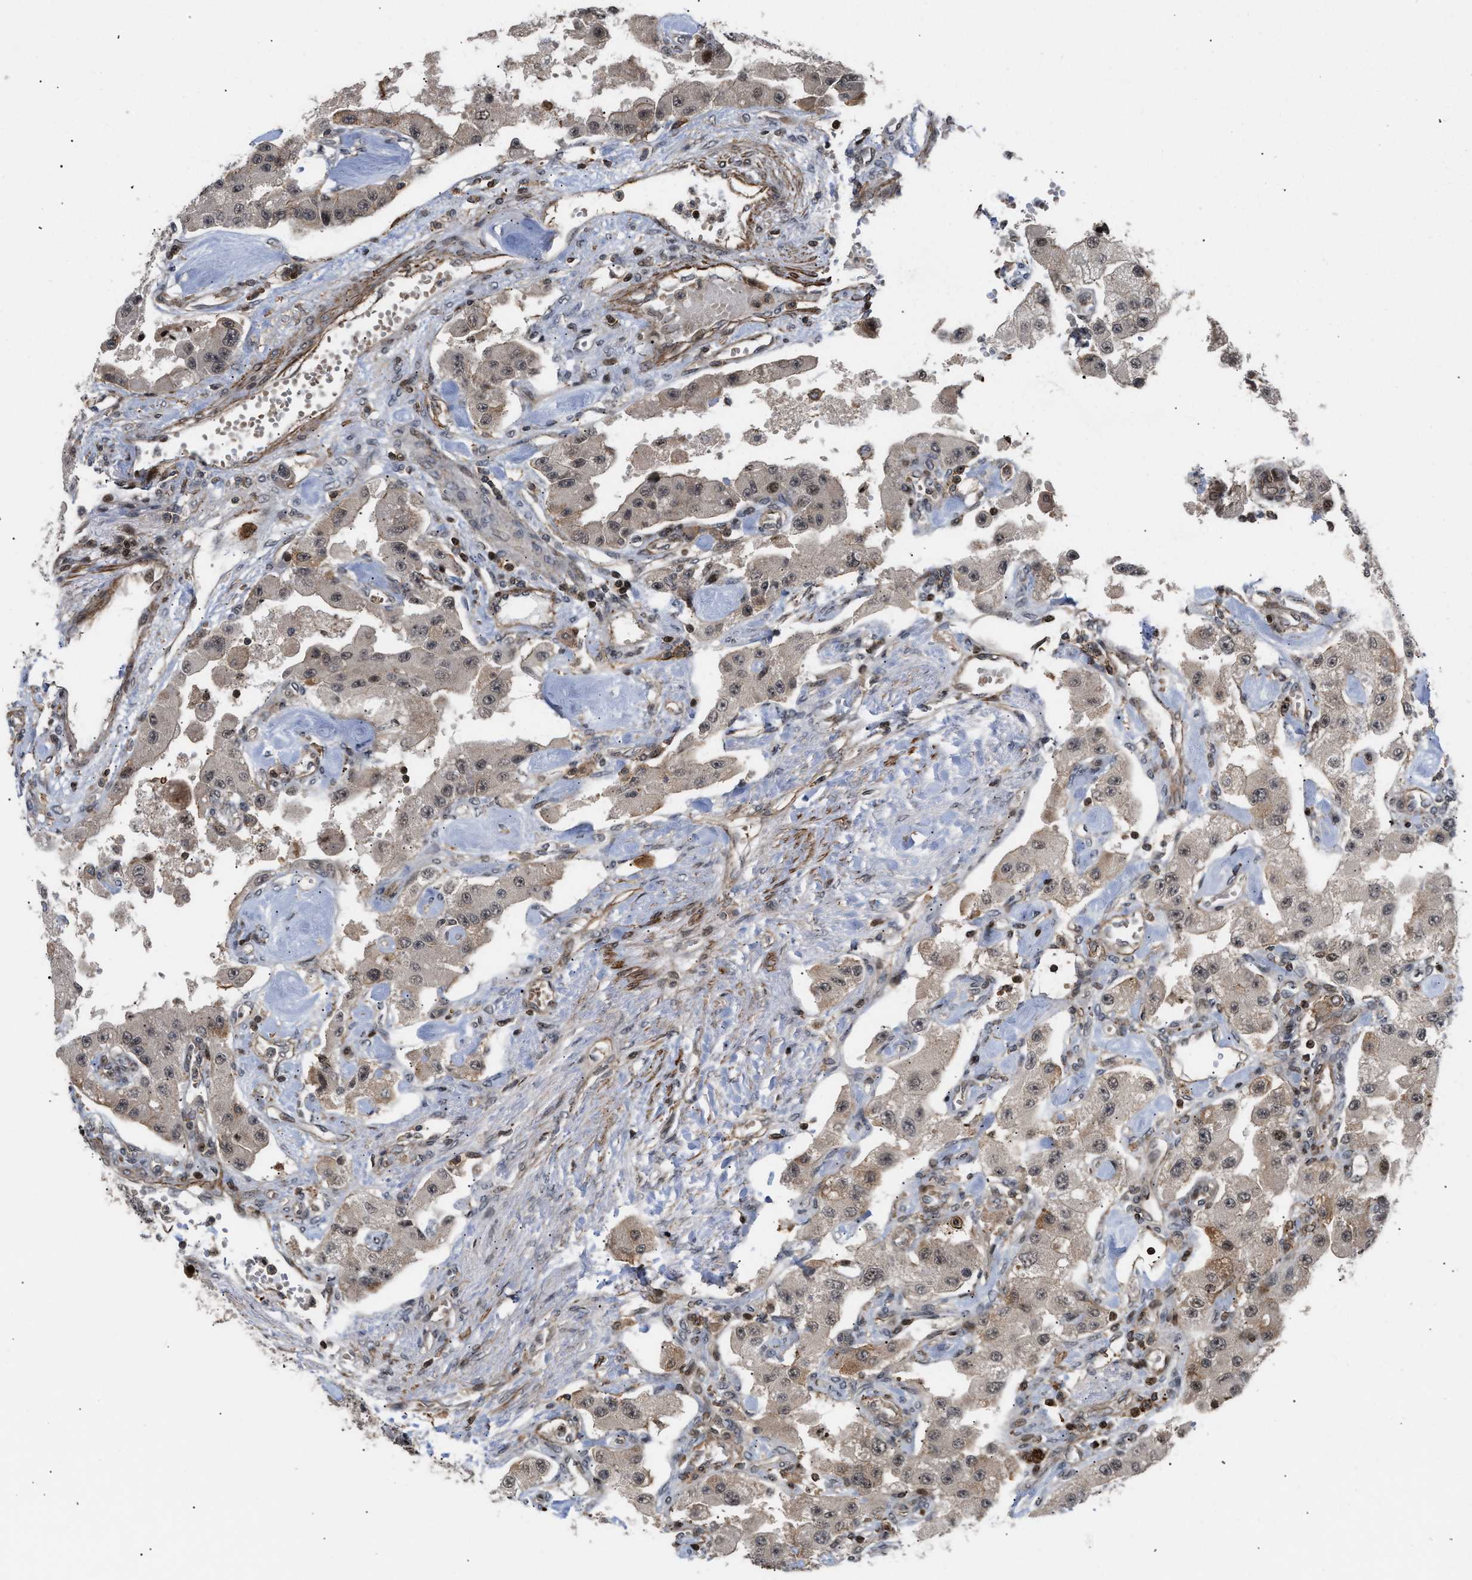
{"staining": {"intensity": "weak", "quantity": "<25%", "location": "cytoplasmic/membranous,nuclear"}, "tissue": "carcinoid", "cell_type": "Tumor cells", "image_type": "cancer", "snomed": [{"axis": "morphology", "description": "Carcinoid, malignant, NOS"}, {"axis": "topography", "description": "Pancreas"}], "caption": "Immunohistochemical staining of carcinoid displays no significant positivity in tumor cells. (IHC, brightfield microscopy, high magnification).", "gene": "STAU2", "patient": {"sex": "male", "age": 41}}